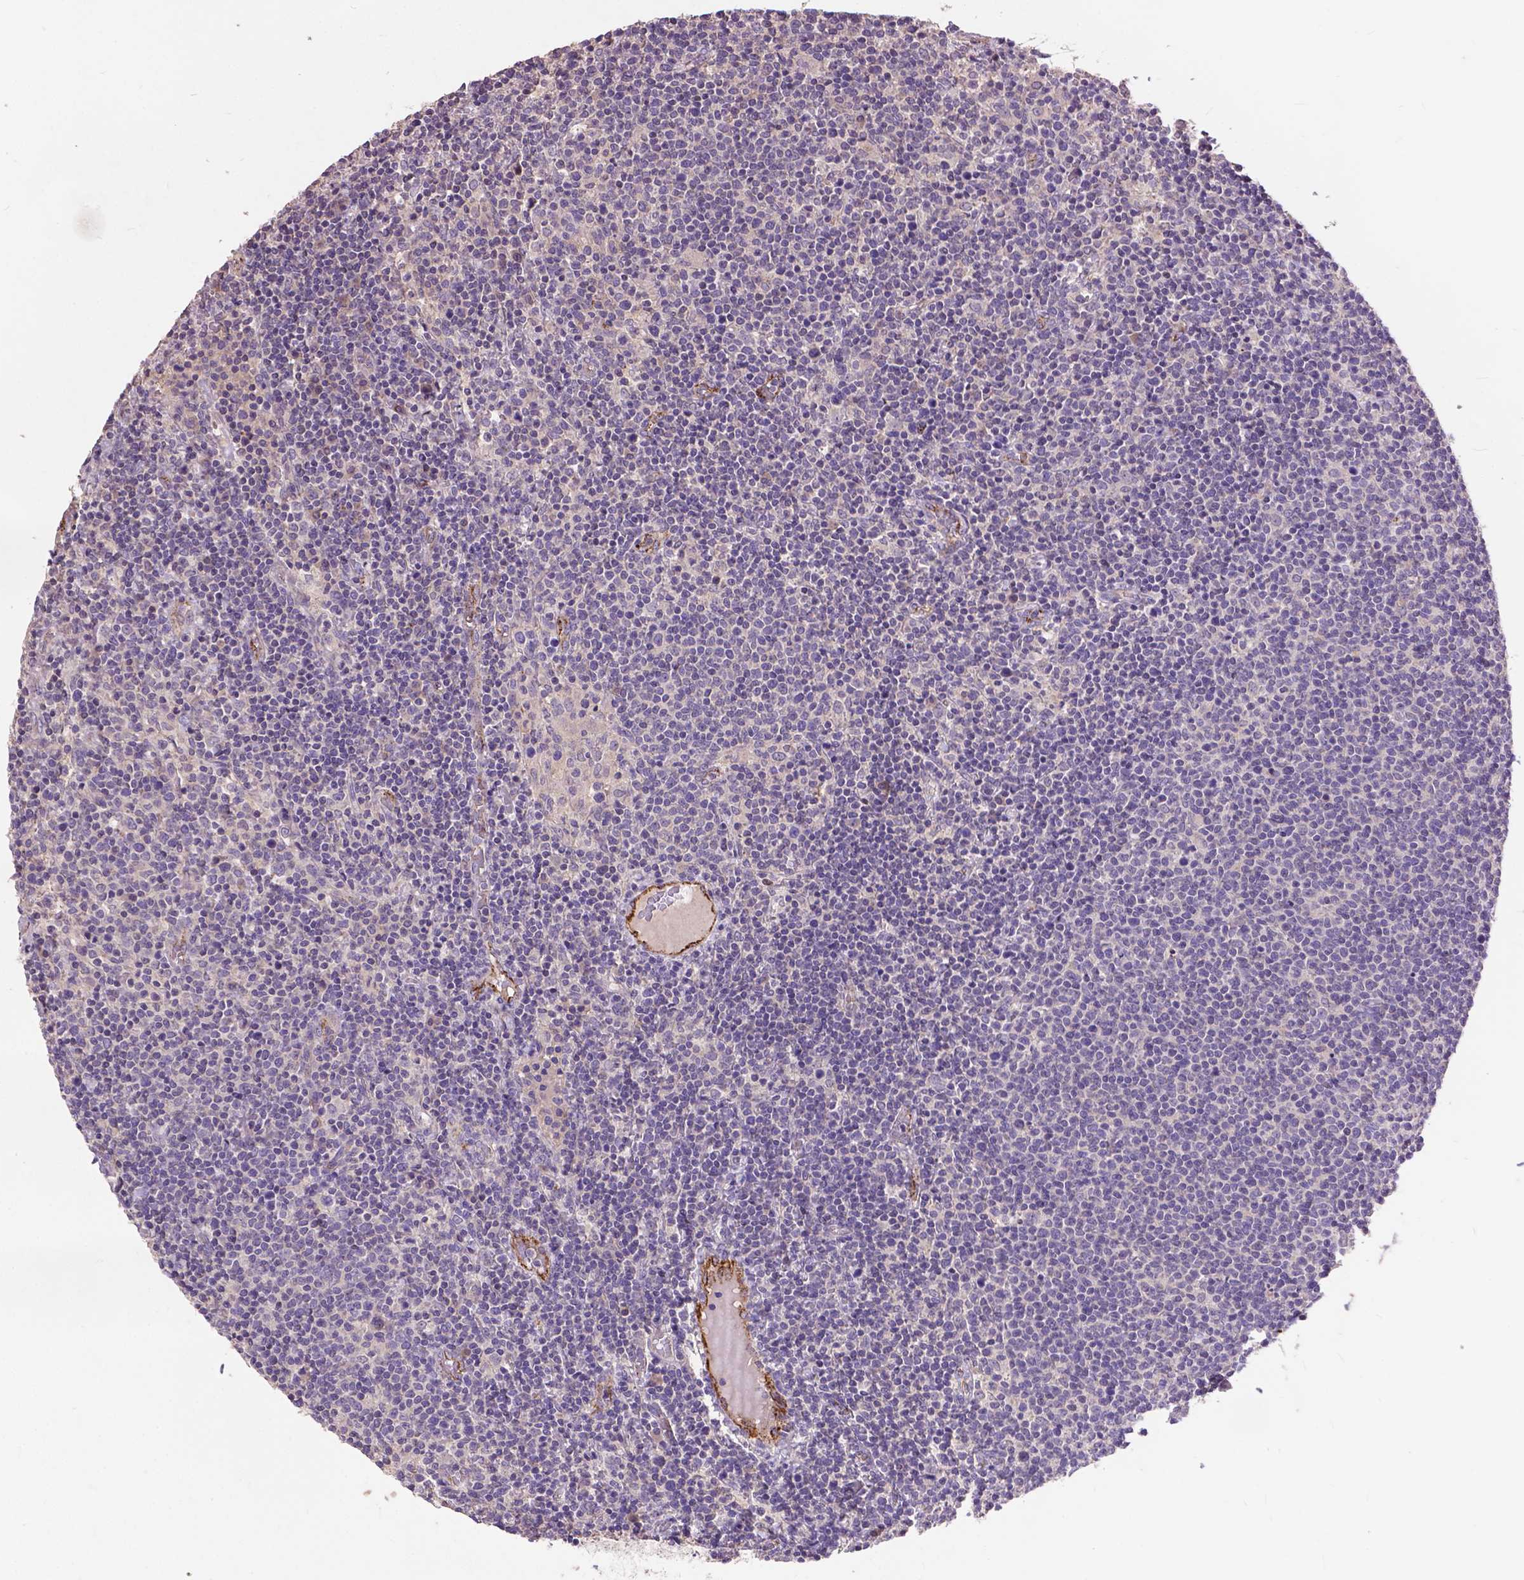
{"staining": {"intensity": "negative", "quantity": "none", "location": "none"}, "tissue": "lymphoma", "cell_type": "Tumor cells", "image_type": "cancer", "snomed": [{"axis": "morphology", "description": "Malignant lymphoma, non-Hodgkin's type, High grade"}, {"axis": "topography", "description": "Lymph node"}], "caption": "Immunohistochemistry histopathology image of neoplastic tissue: high-grade malignant lymphoma, non-Hodgkin's type stained with DAB reveals no significant protein staining in tumor cells.", "gene": "ZNF337", "patient": {"sex": "male", "age": 61}}